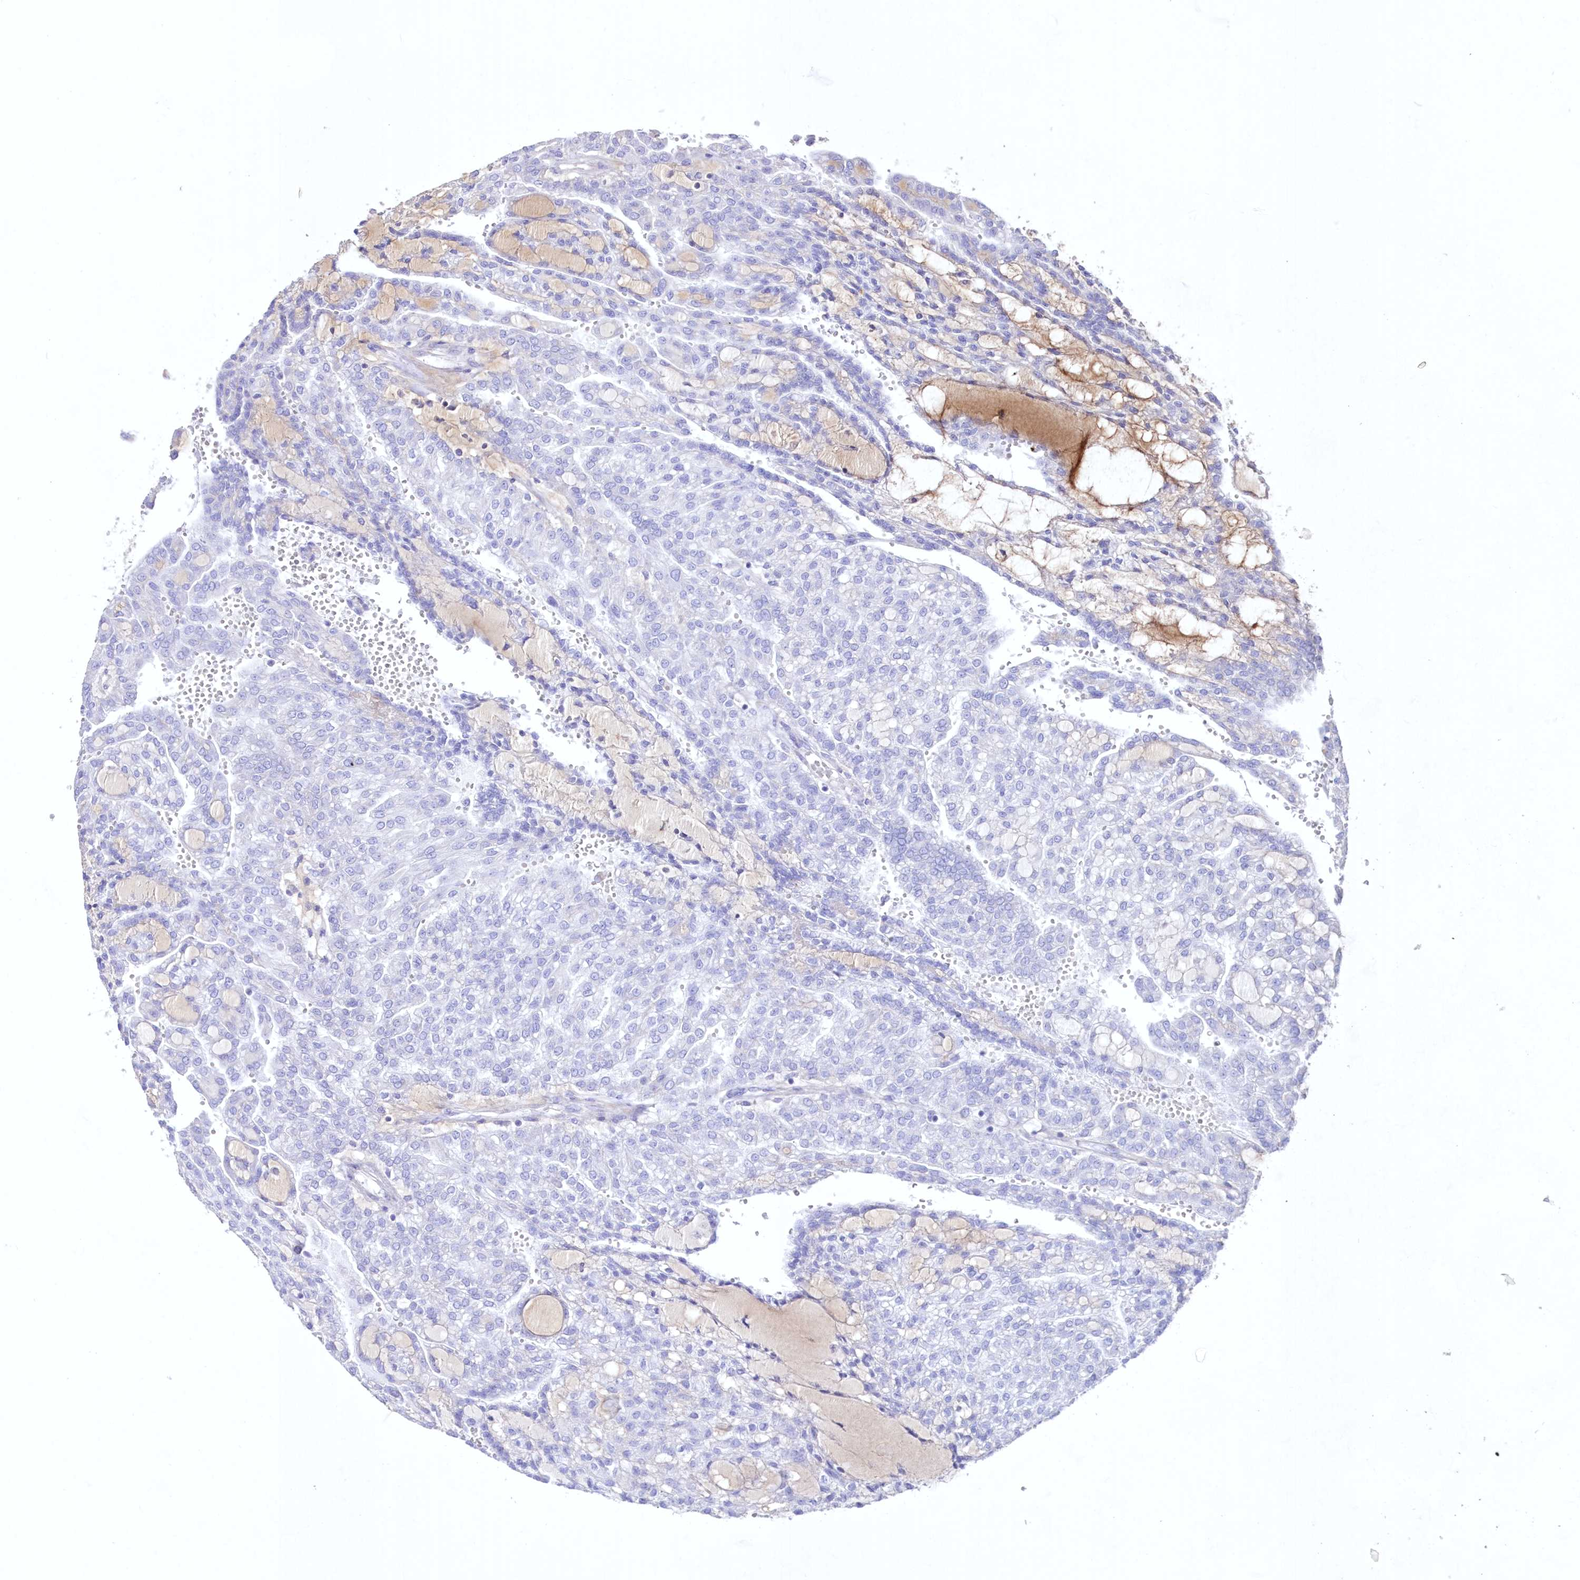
{"staining": {"intensity": "negative", "quantity": "none", "location": "none"}, "tissue": "renal cancer", "cell_type": "Tumor cells", "image_type": "cancer", "snomed": [{"axis": "morphology", "description": "Adenocarcinoma, NOS"}, {"axis": "topography", "description": "Kidney"}], "caption": "The IHC micrograph has no significant staining in tumor cells of adenocarcinoma (renal) tissue. Brightfield microscopy of immunohistochemistry (IHC) stained with DAB (brown) and hematoxylin (blue), captured at high magnification.", "gene": "HADHB", "patient": {"sex": "male", "age": 63}}